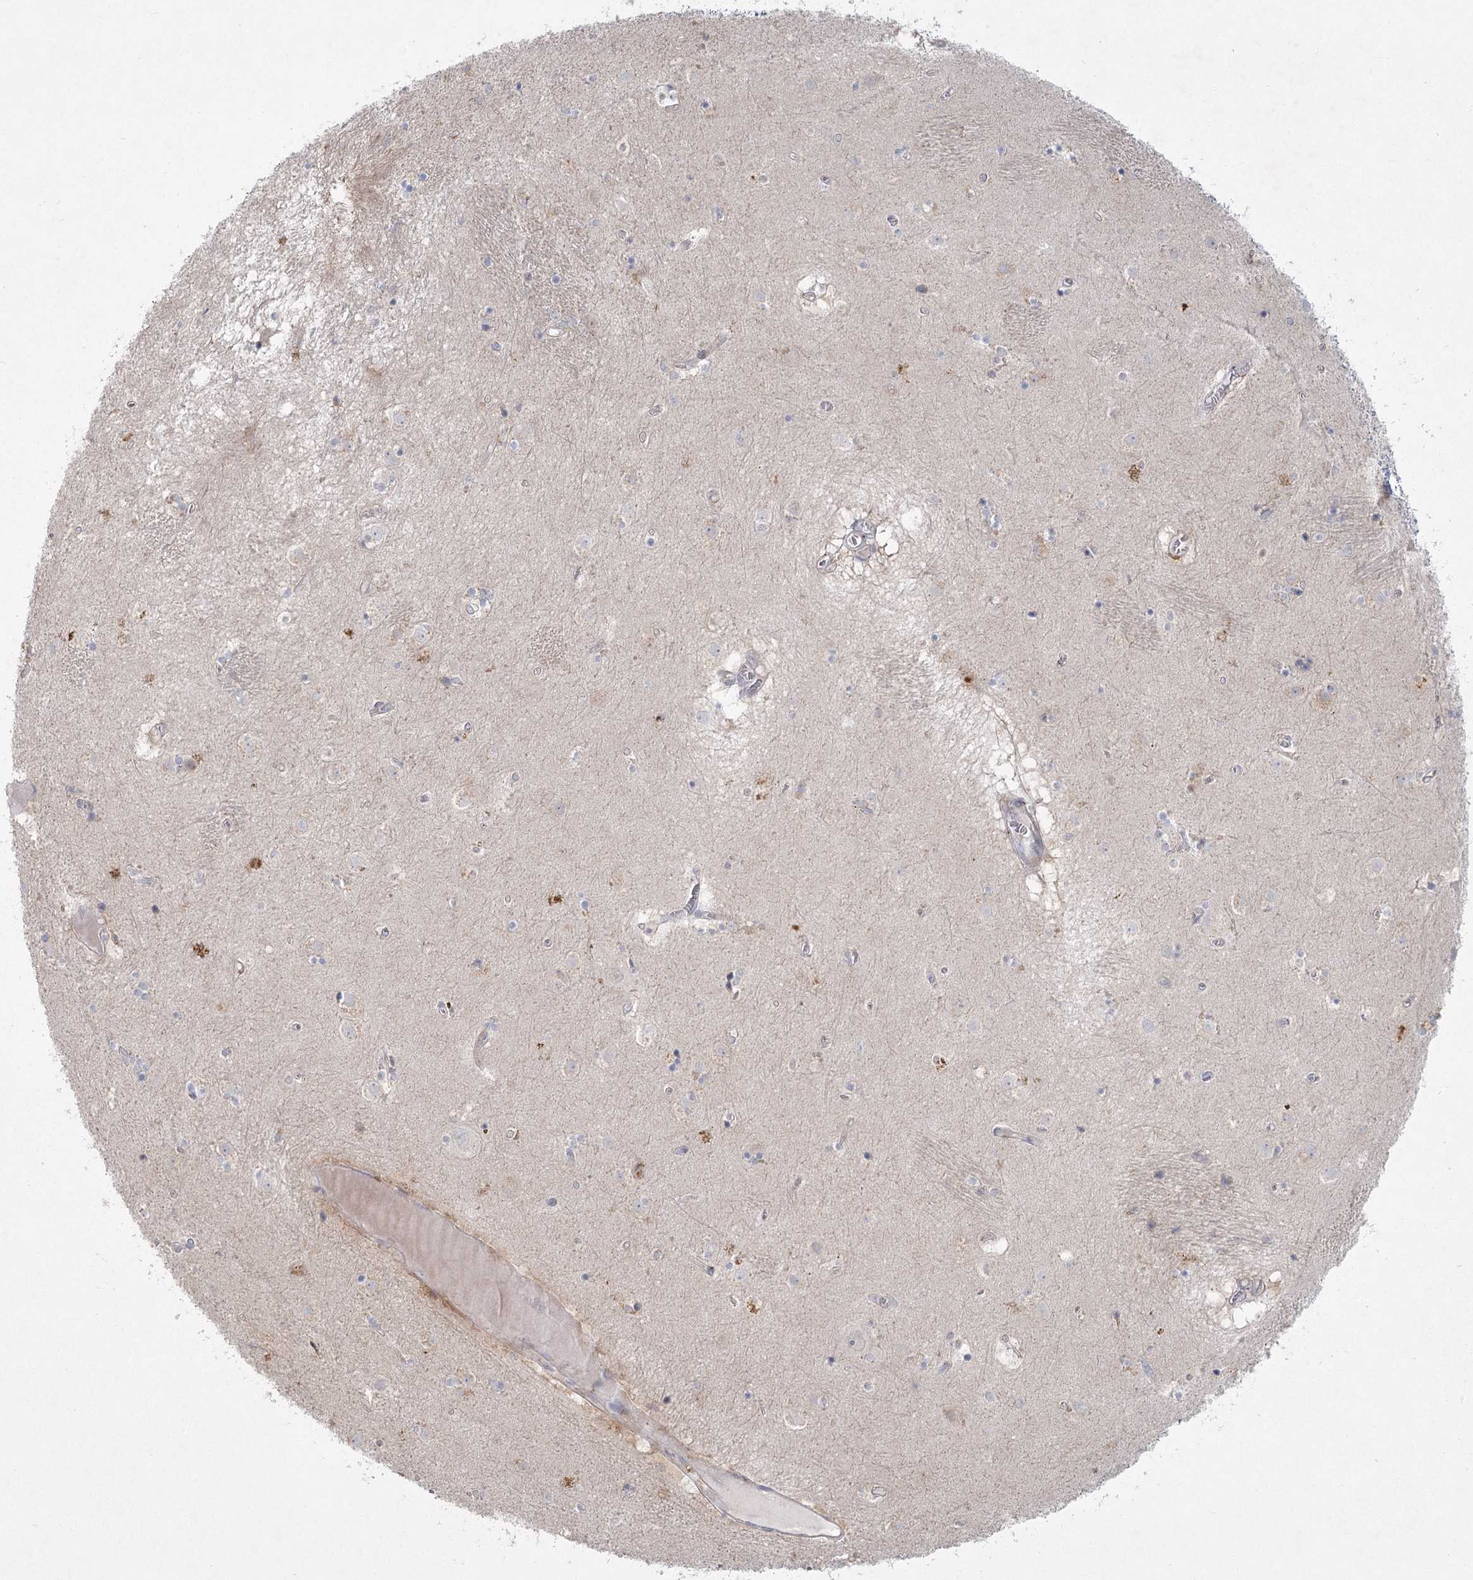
{"staining": {"intensity": "weak", "quantity": "<25%", "location": "cytoplasmic/membranous"}, "tissue": "caudate", "cell_type": "Glial cells", "image_type": "normal", "snomed": [{"axis": "morphology", "description": "Normal tissue, NOS"}, {"axis": "topography", "description": "Lateral ventricle wall"}], "caption": "Human caudate stained for a protein using IHC reveals no positivity in glial cells.", "gene": "FAM110C", "patient": {"sex": "male", "age": 70}}